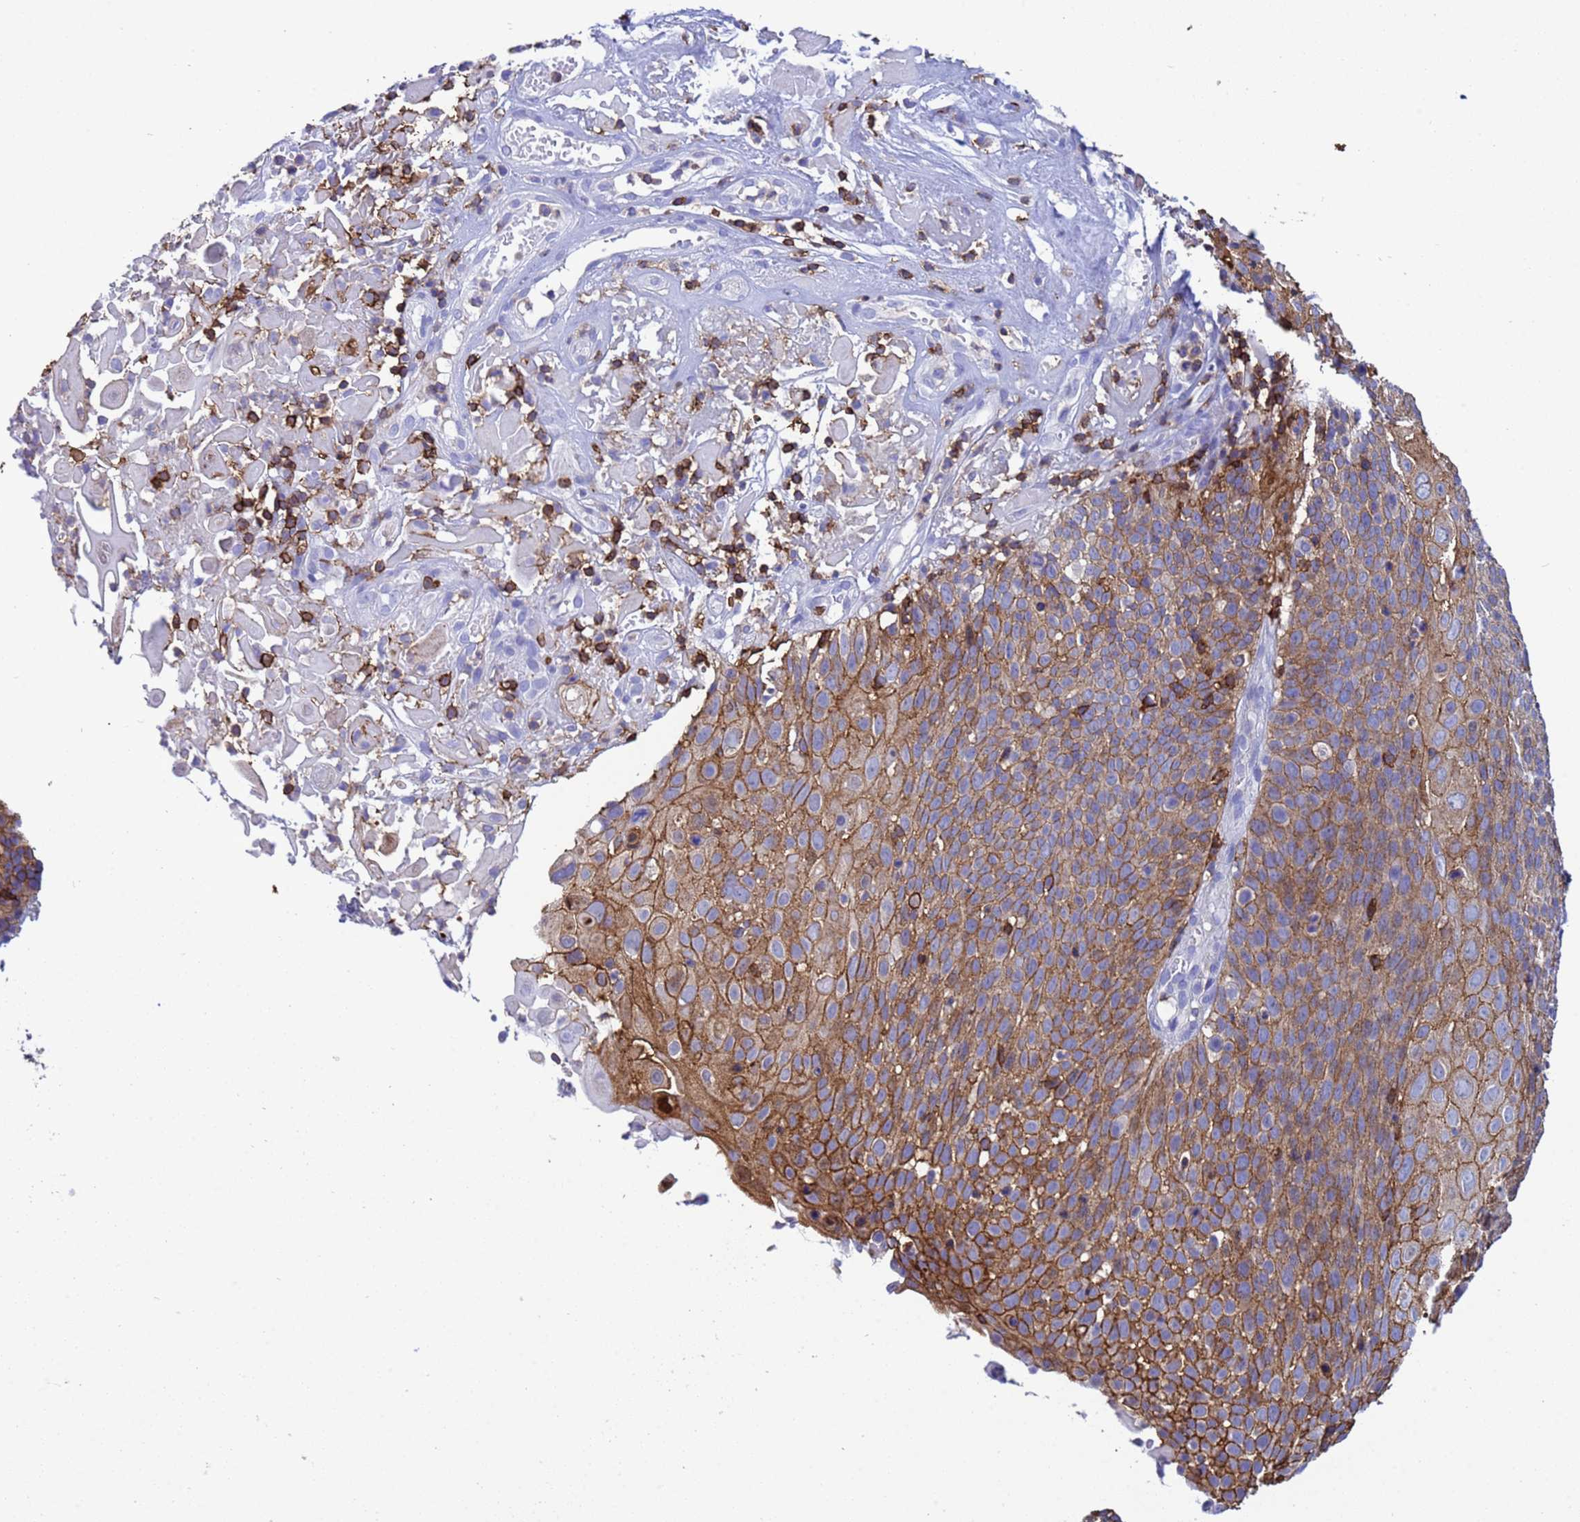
{"staining": {"intensity": "moderate", "quantity": ">75%", "location": "cytoplasmic/membranous"}, "tissue": "cervical cancer", "cell_type": "Tumor cells", "image_type": "cancer", "snomed": [{"axis": "morphology", "description": "Squamous cell carcinoma, NOS"}, {"axis": "topography", "description": "Cervix"}], "caption": "Squamous cell carcinoma (cervical) stained for a protein demonstrates moderate cytoplasmic/membranous positivity in tumor cells. (IHC, brightfield microscopy, high magnification).", "gene": "EZR", "patient": {"sex": "female", "age": 74}}